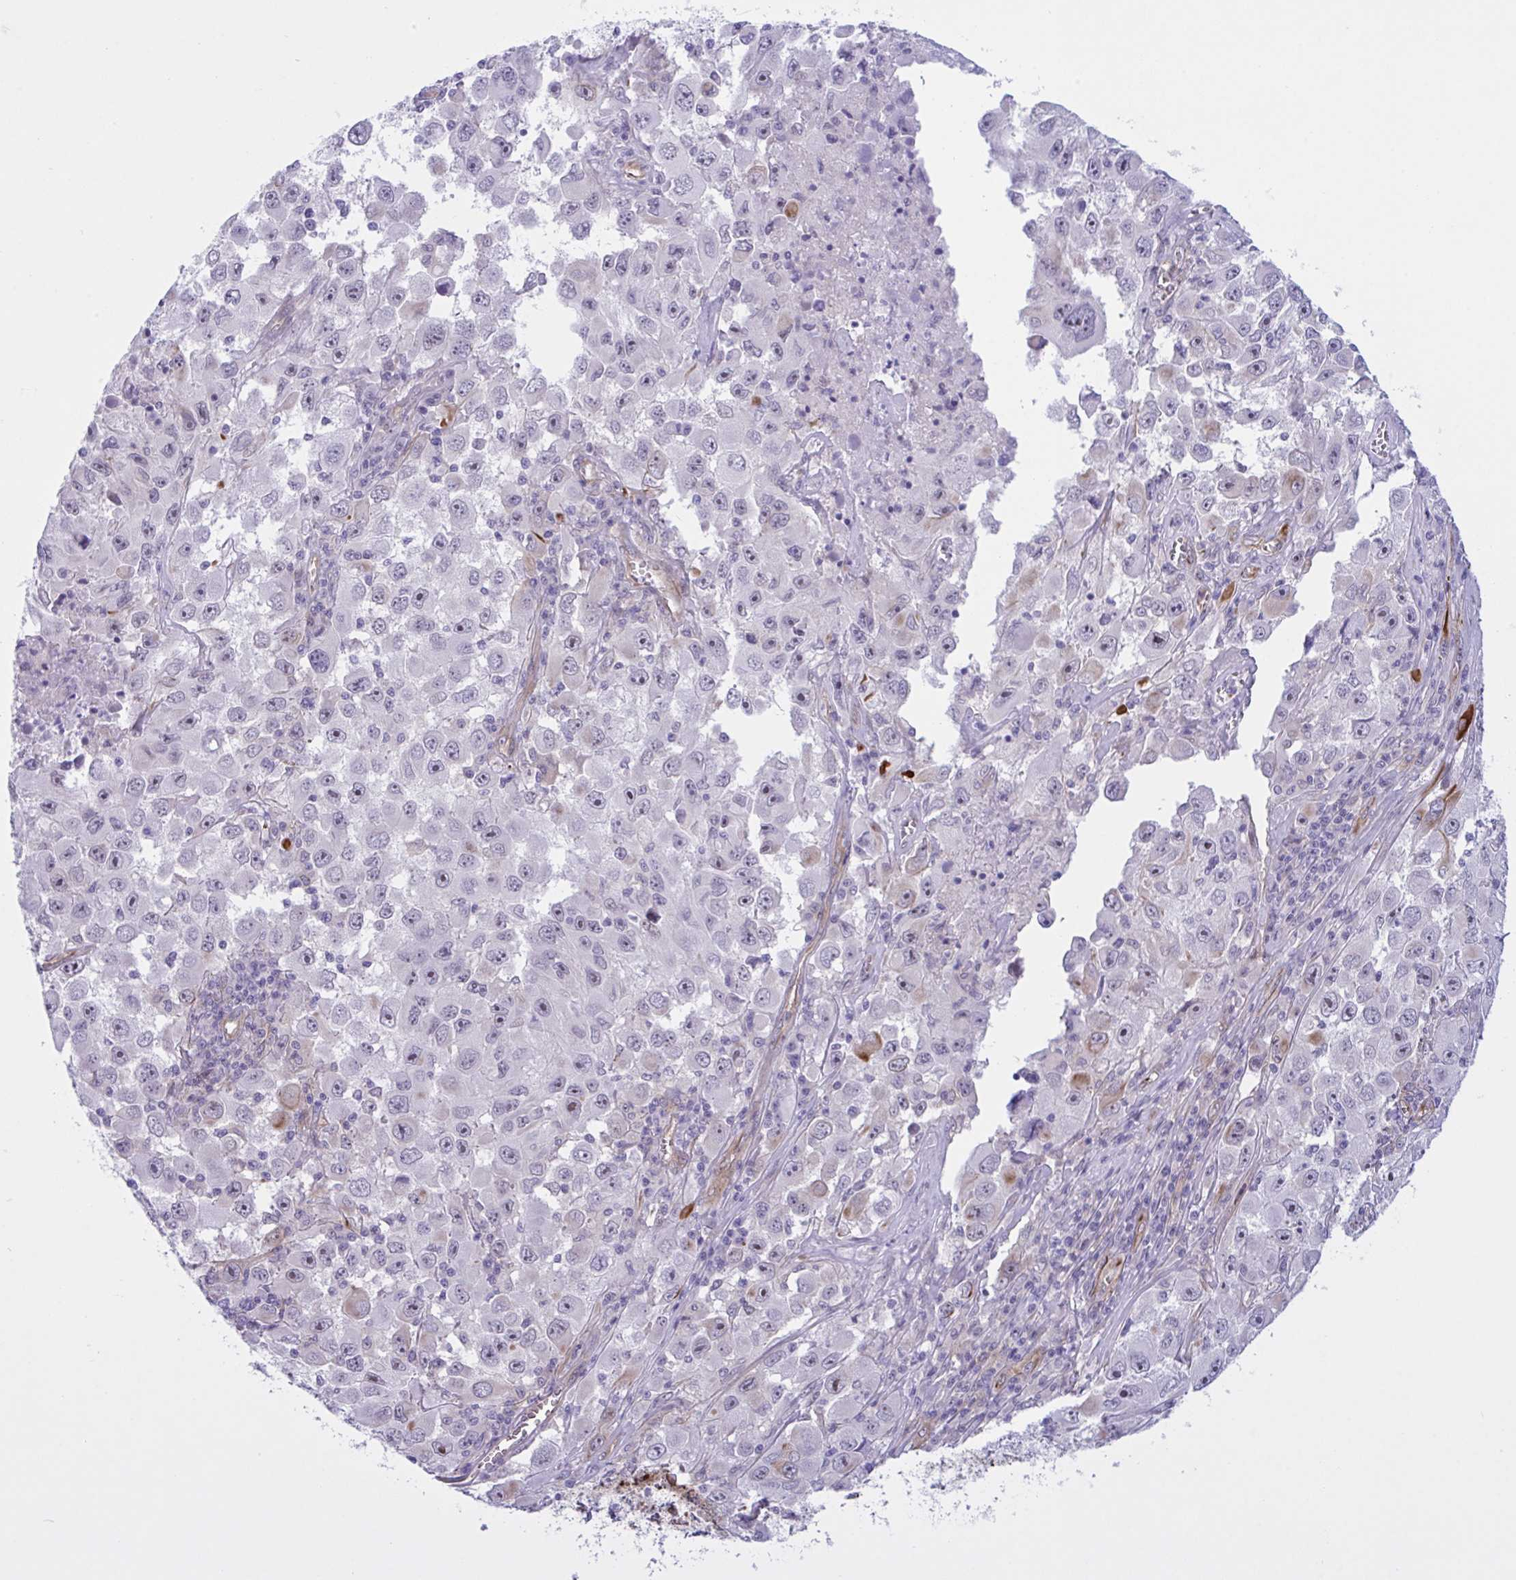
{"staining": {"intensity": "negative", "quantity": "none", "location": "none"}, "tissue": "melanoma", "cell_type": "Tumor cells", "image_type": "cancer", "snomed": [{"axis": "morphology", "description": "Malignant melanoma, Metastatic site"}, {"axis": "topography", "description": "Lymph node"}], "caption": "This is an immunohistochemistry micrograph of human malignant melanoma (metastatic site). There is no staining in tumor cells.", "gene": "PRRT4", "patient": {"sex": "female", "age": 67}}